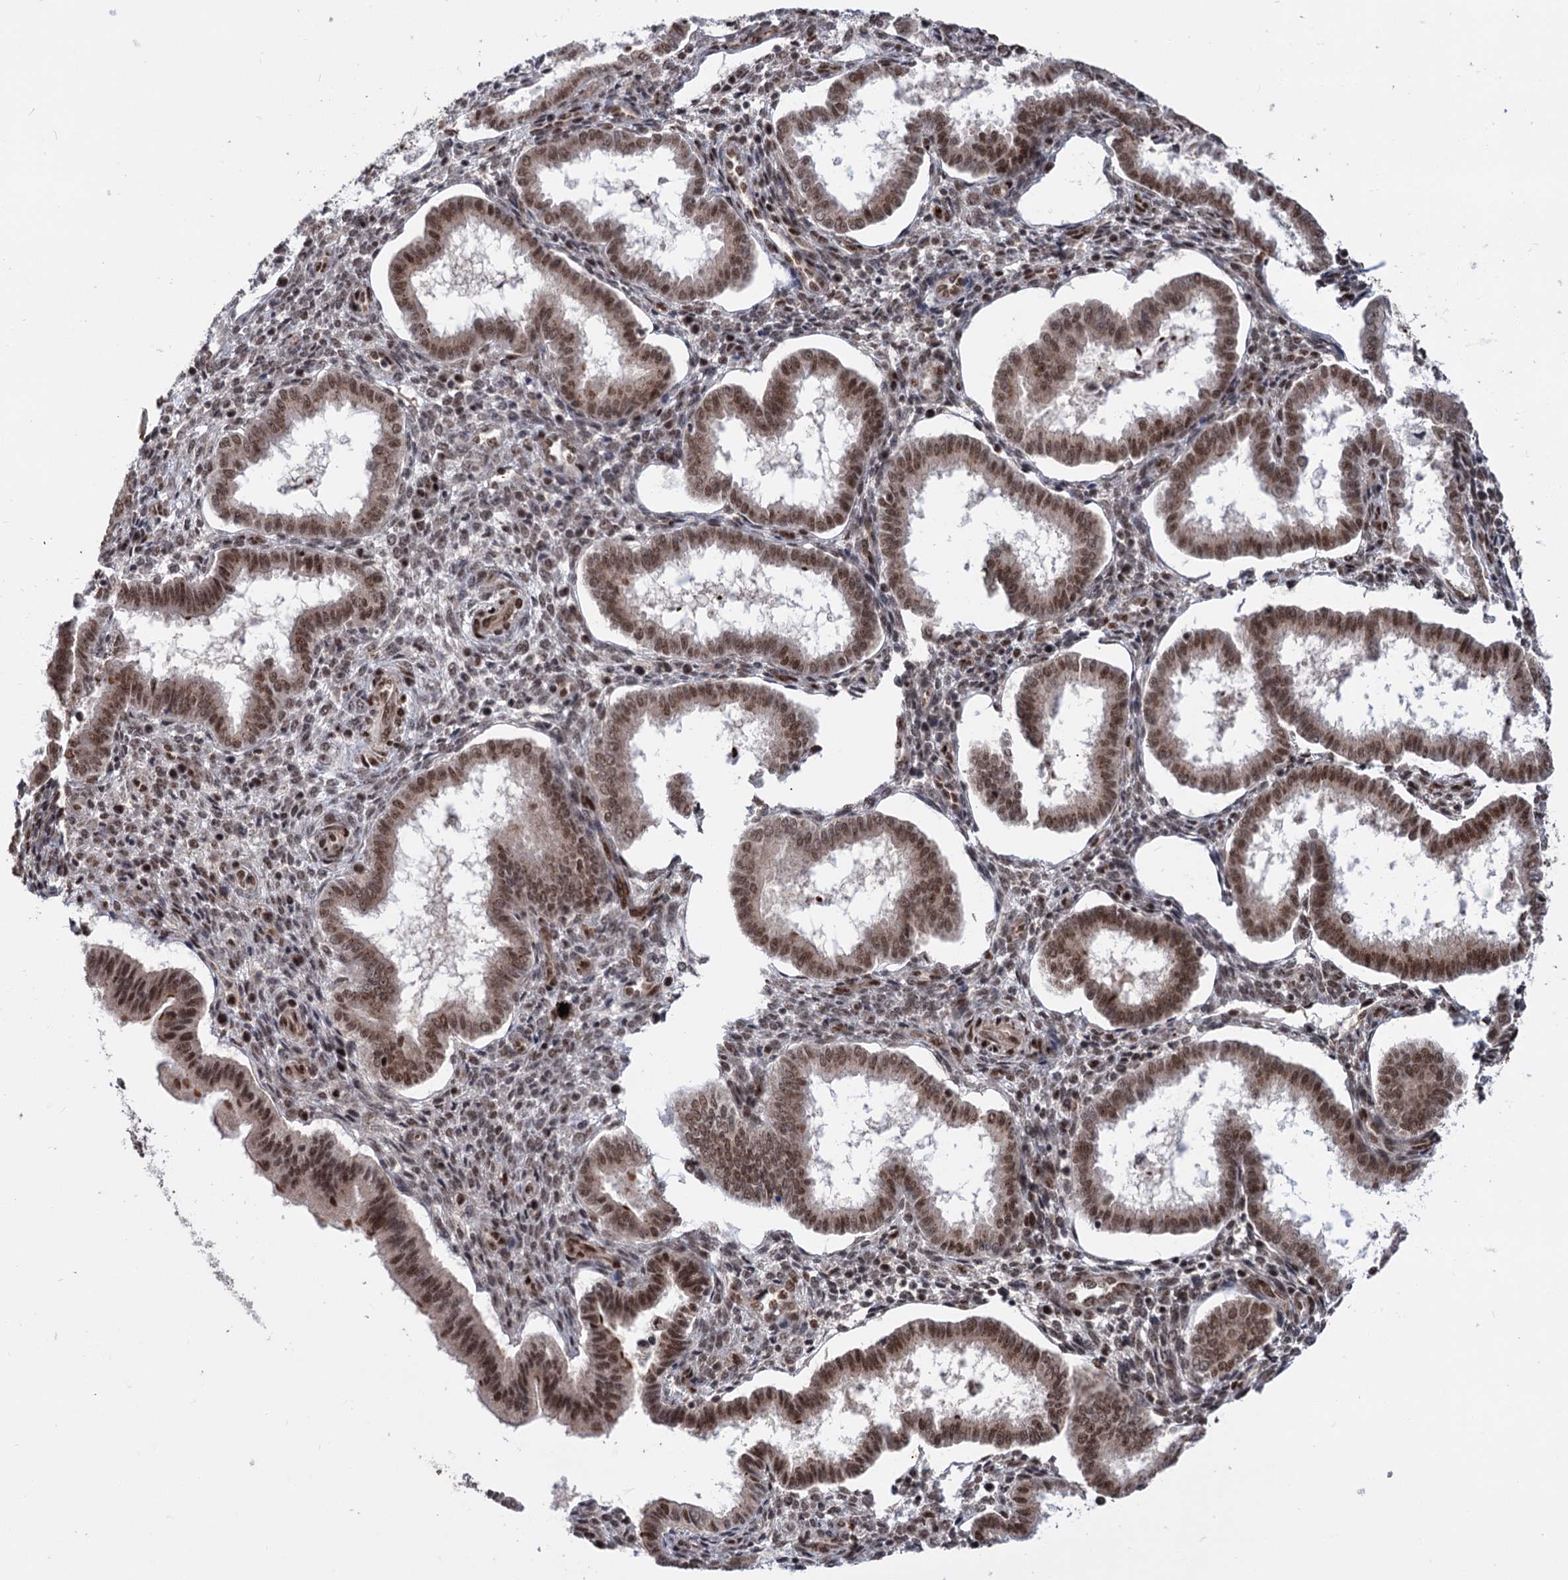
{"staining": {"intensity": "moderate", "quantity": "25%-75%", "location": "nuclear"}, "tissue": "endometrium", "cell_type": "Cells in endometrial stroma", "image_type": "normal", "snomed": [{"axis": "morphology", "description": "Normal tissue, NOS"}, {"axis": "topography", "description": "Endometrium"}], "caption": "Protein analysis of benign endometrium shows moderate nuclear positivity in approximately 25%-75% of cells in endometrial stroma.", "gene": "MAML1", "patient": {"sex": "female", "age": 24}}